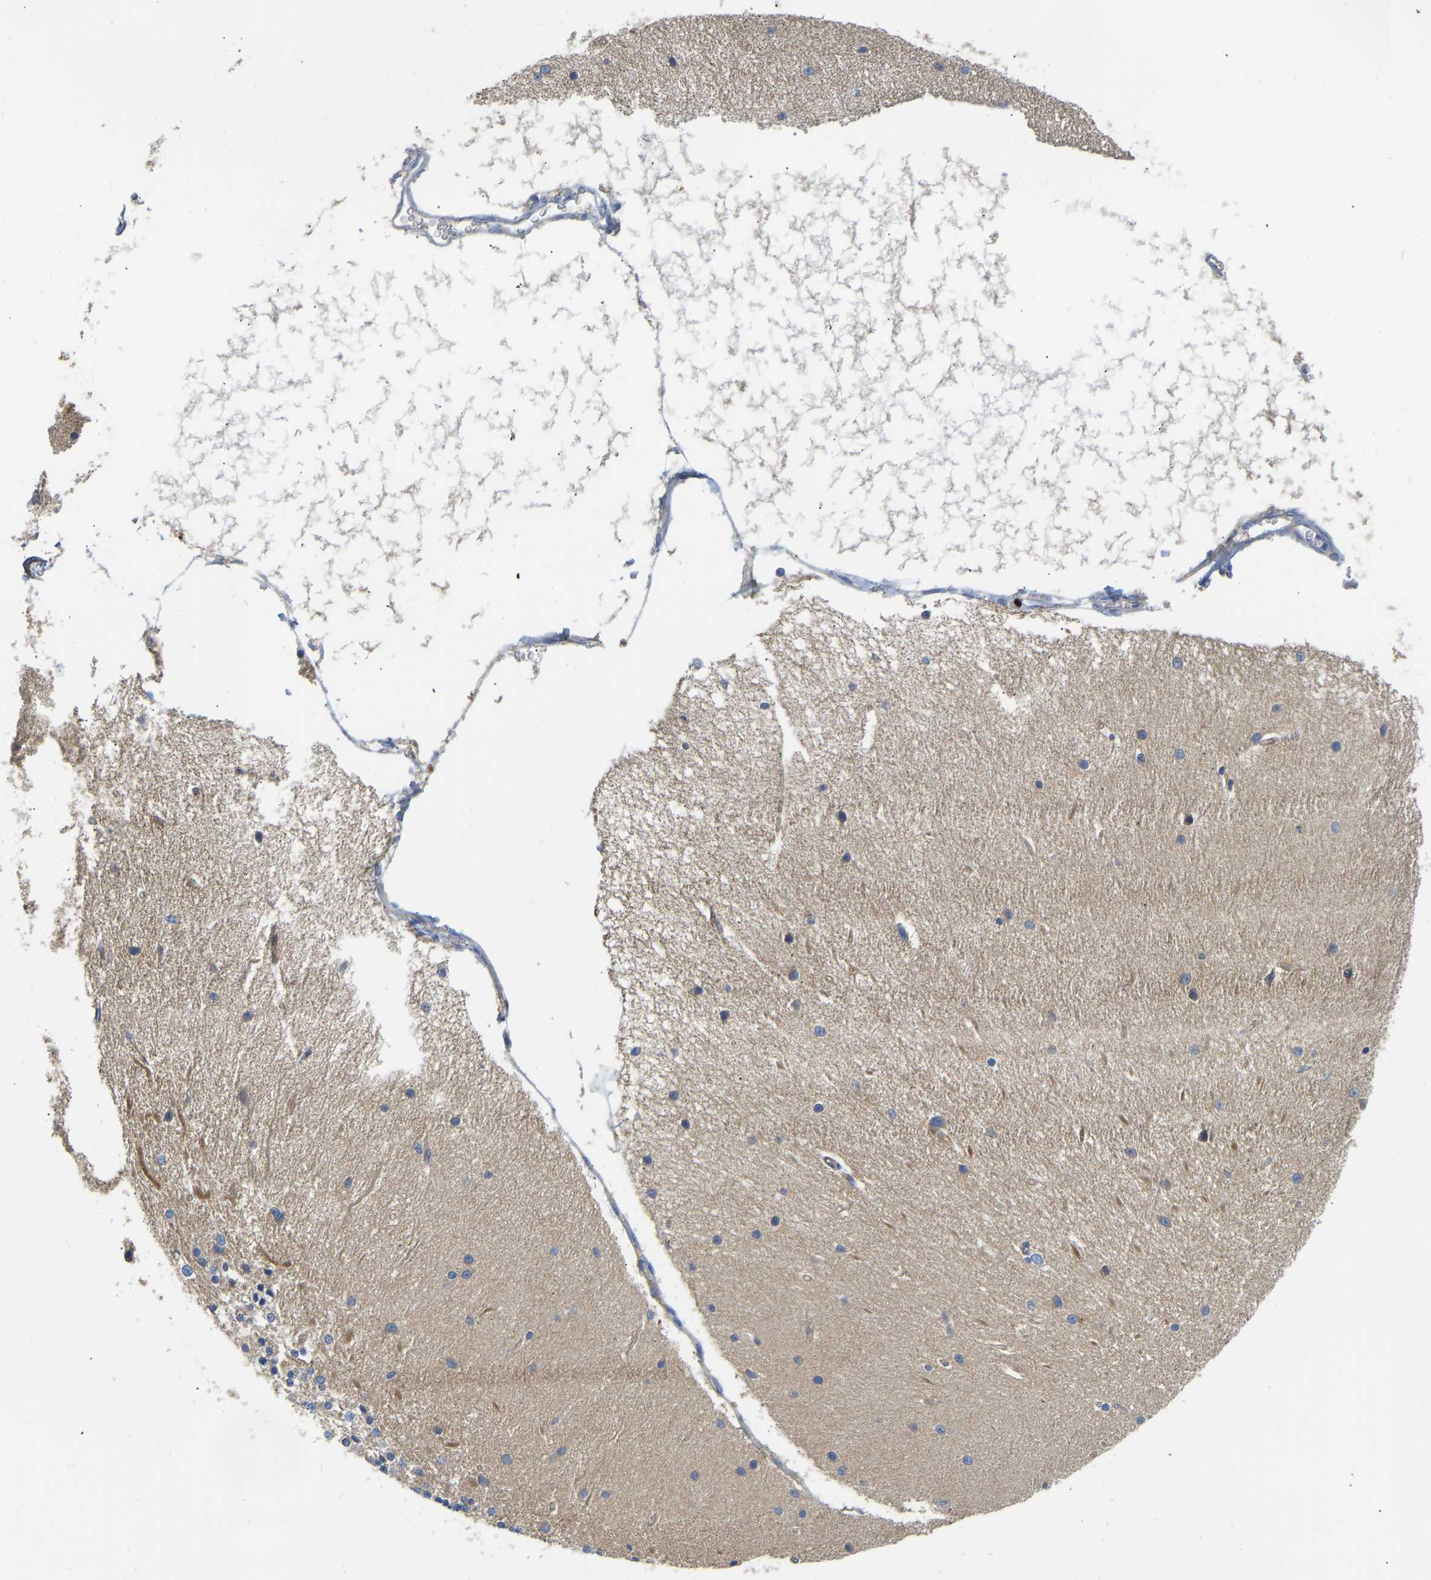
{"staining": {"intensity": "negative", "quantity": "none", "location": "none"}, "tissue": "cerebellum", "cell_type": "Cells in granular layer", "image_type": "normal", "snomed": [{"axis": "morphology", "description": "Normal tissue, NOS"}, {"axis": "topography", "description": "Cerebellum"}], "caption": "High power microscopy histopathology image of an immunohistochemistry micrograph of unremarkable cerebellum, revealing no significant positivity in cells in granular layer. The staining was performed using DAB to visualize the protein expression in brown, while the nuclei were stained in blue with hematoxylin (Magnification: 20x).", "gene": "CHAD", "patient": {"sex": "female", "age": 54}}